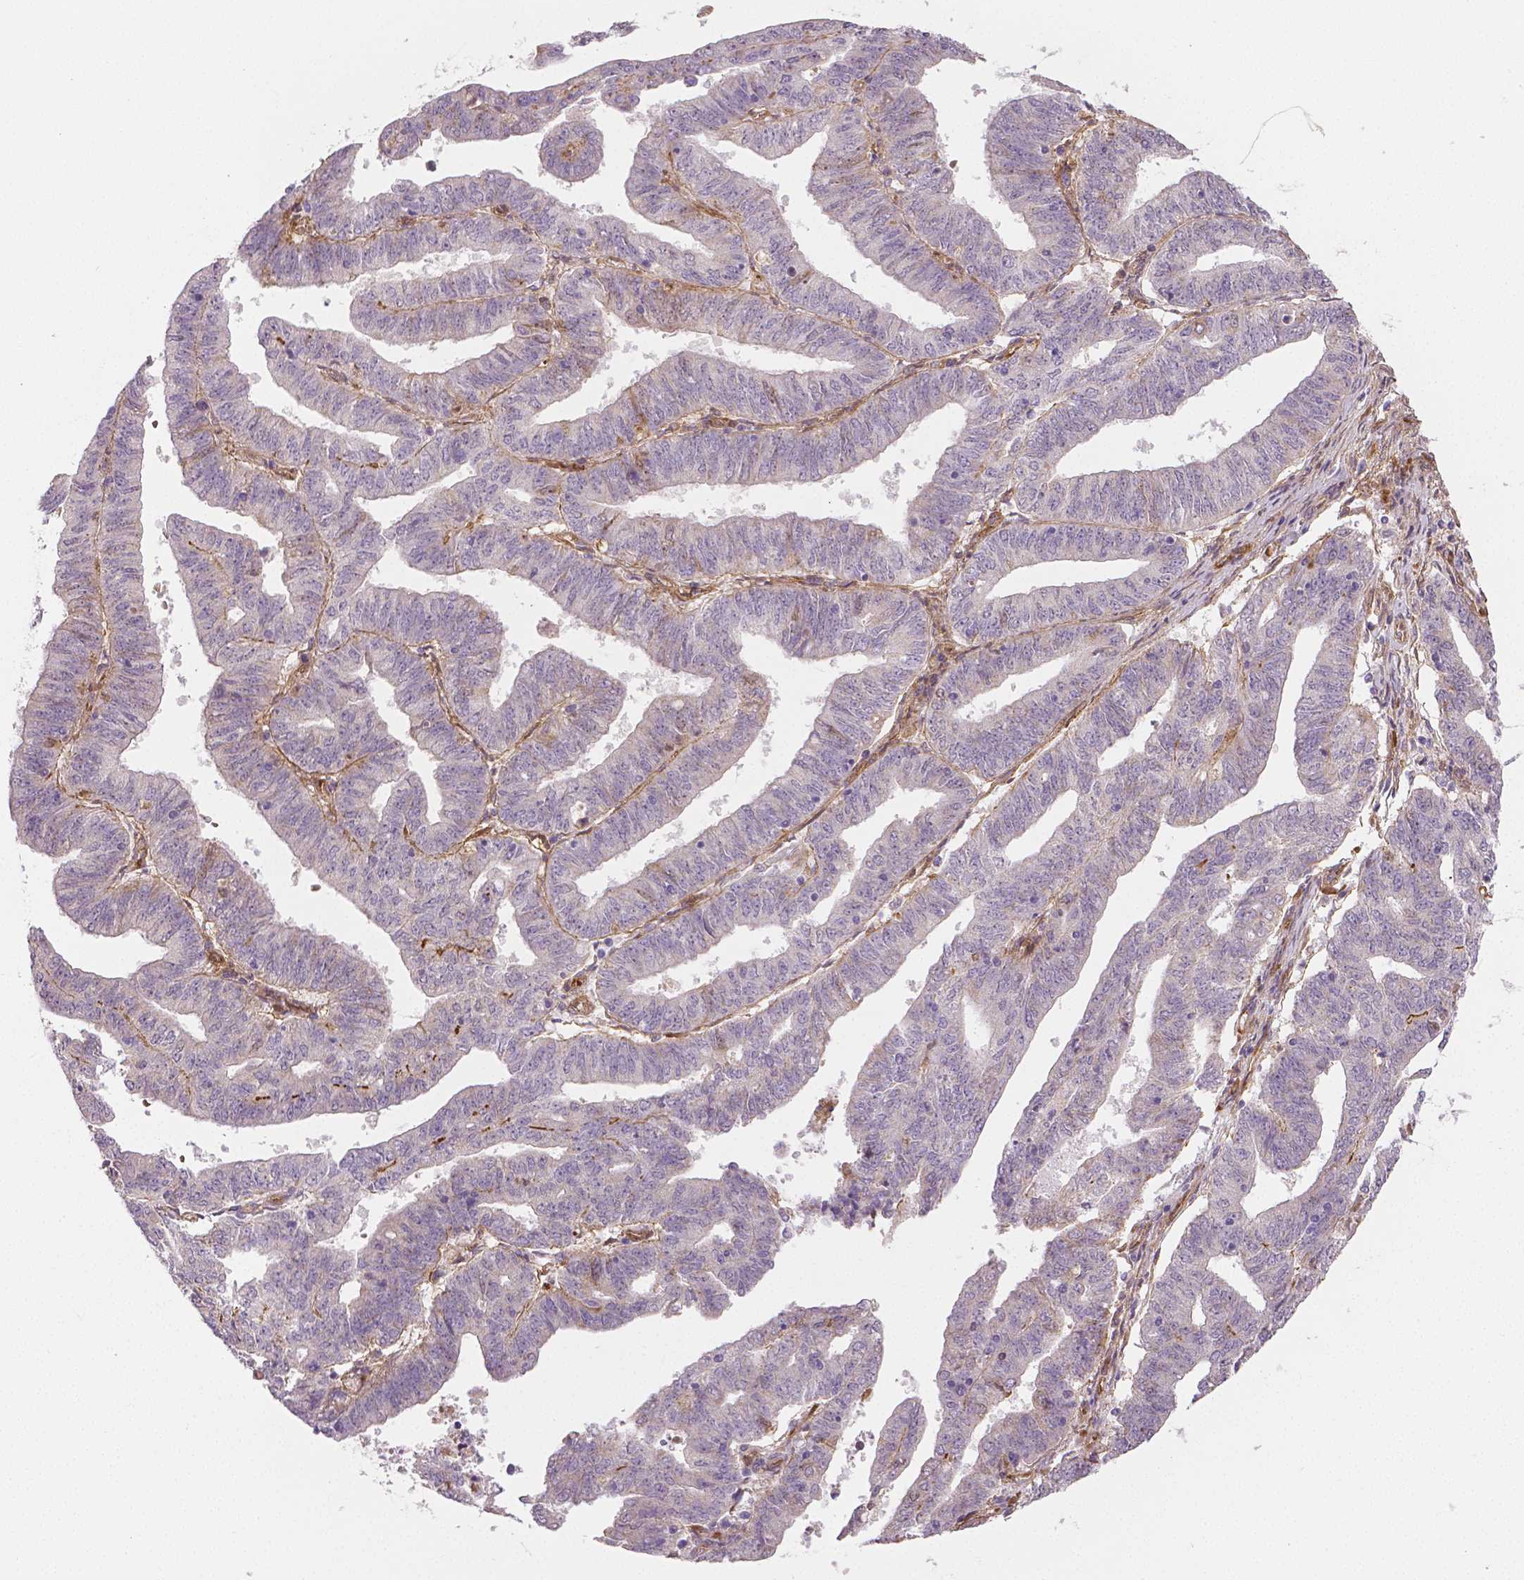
{"staining": {"intensity": "negative", "quantity": "none", "location": "none"}, "tissue": "endometrial cancer", "cell_type": "Tumor cells", "image_type": "cancer", "snomed": [{"axis": "morphology", "description": "Adenocarcinoma, NOS"}, {"axis": "topography", "description": "Endometrium"}], "caption": "This is an IHC histopathology image of endometrial adenocarcinoma. There is no expression in tumor cells.", "gene": "FLT1", "patient": {"sex": "female", "age": 82}}